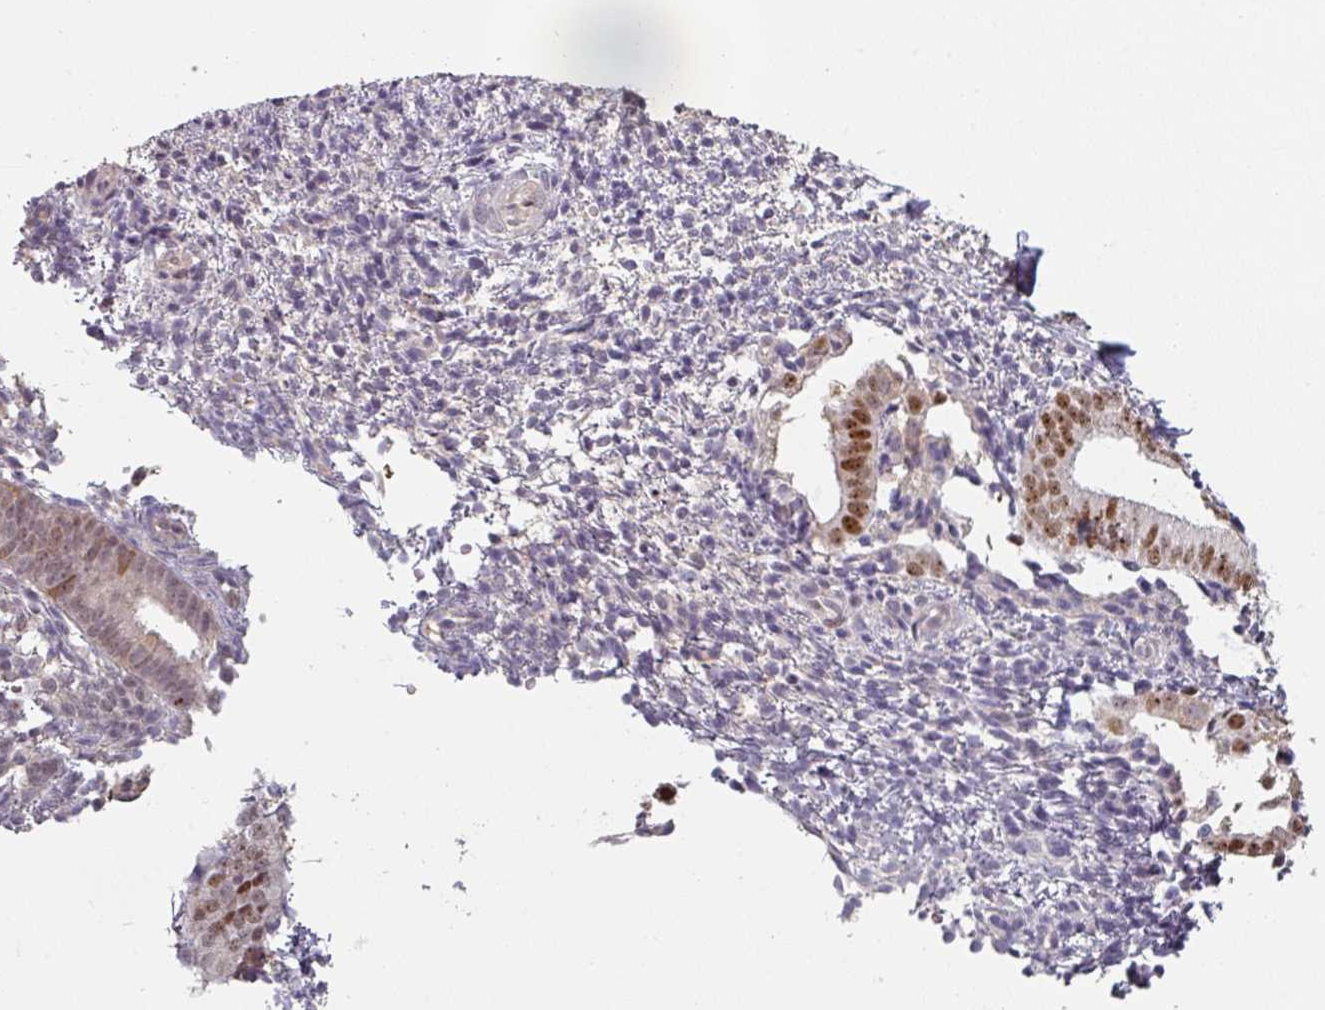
{"staining": {"intensity": "negative", "quantity": "none", "location": "none"}, "tissue": "endometrium", "cell_type": "Cells in endometrial stroma", "image_type": "normal", "snomed": [{"axis": "morphology", "description": "Normal tissue, NOS"}, {"axis": "topography", "description": "Endometrium"}], "caption": "This histopathology image is of benign endometrium stained with immunohistochemistry to label a protein in brown with the nuclei are counter-stained blue. There is no expression in cells in endometrial stroma.", "gene": "ZBTB6", "patient": {"sex": "female", "age": 49}}